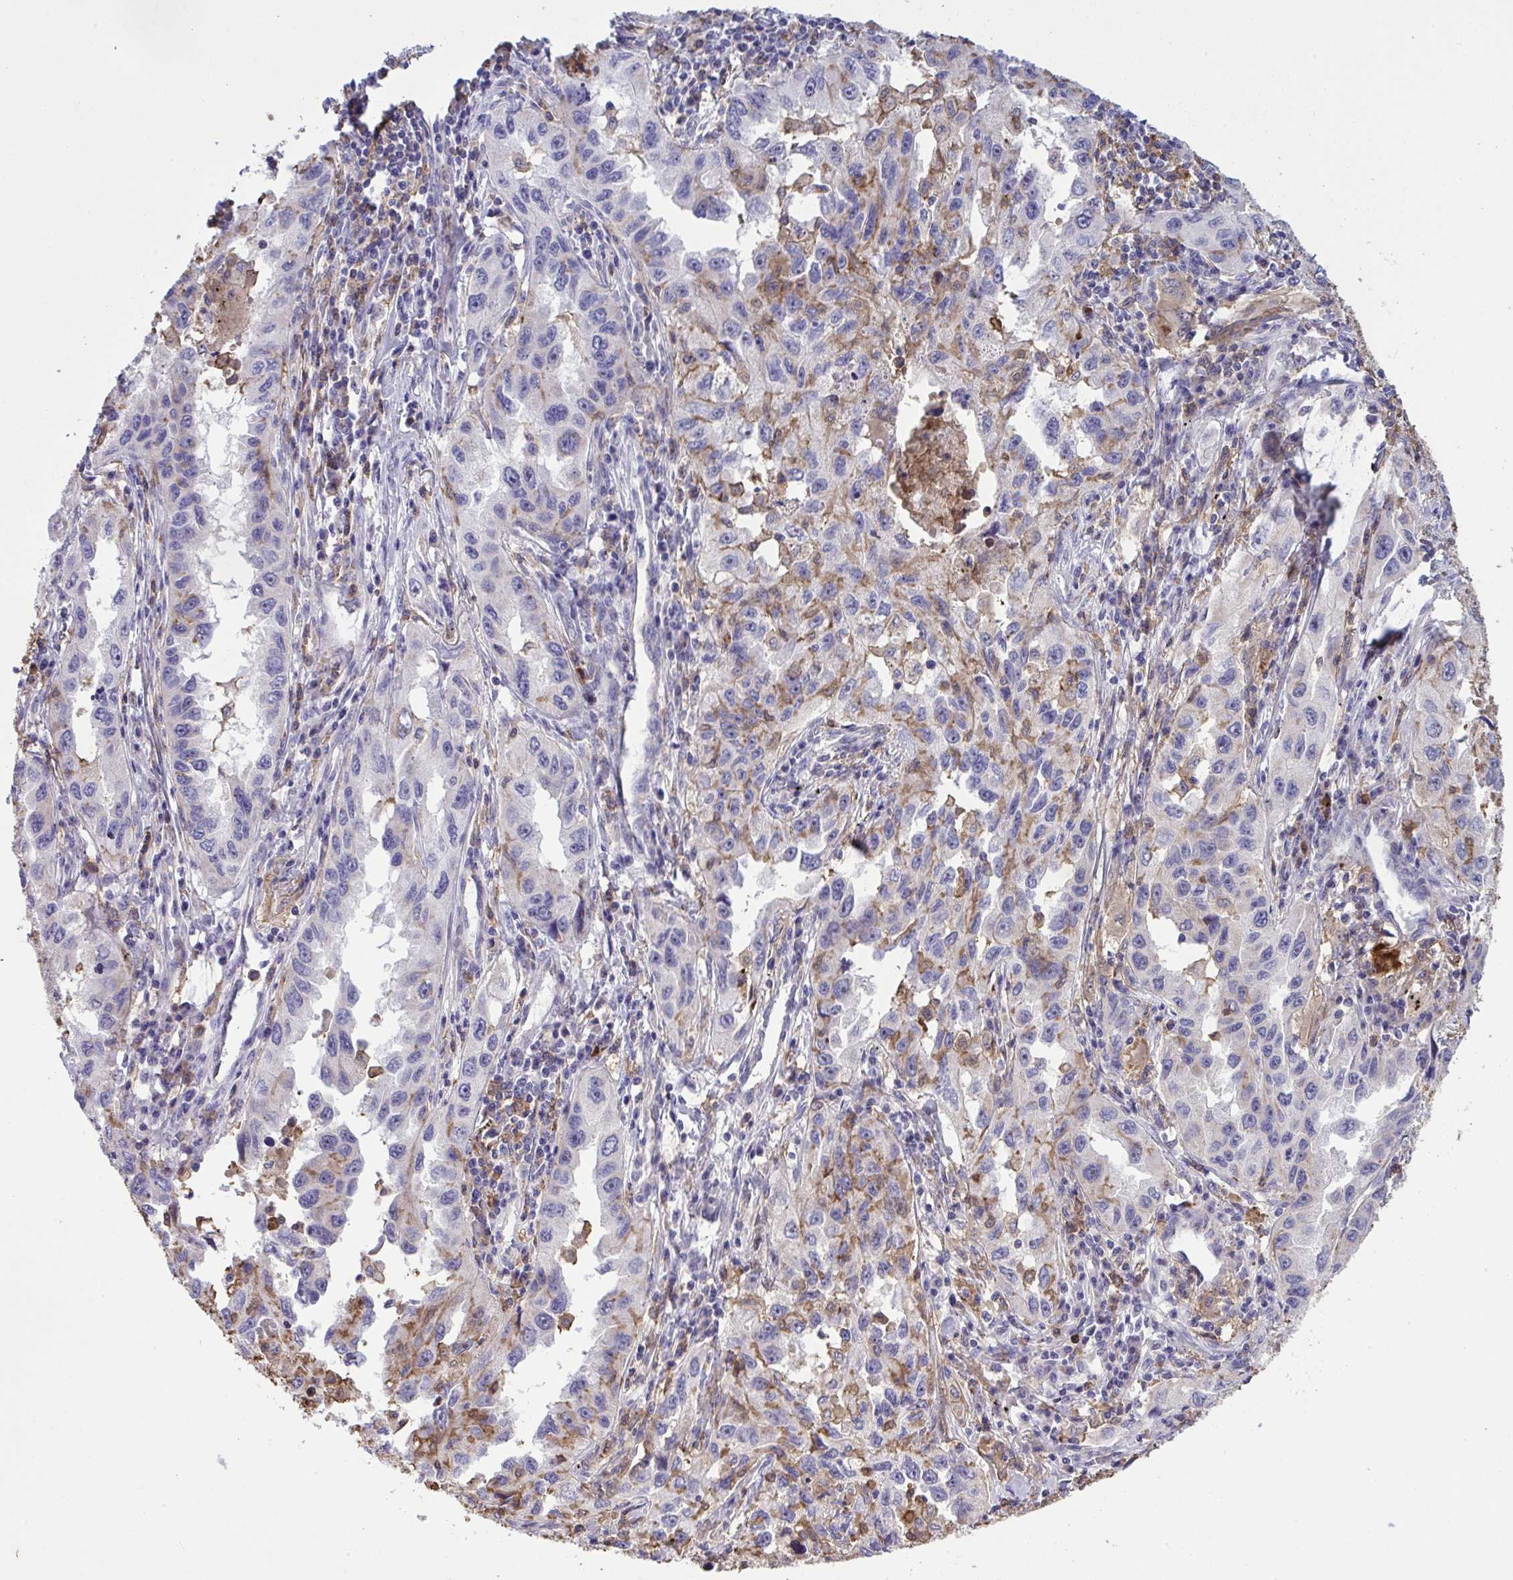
{"staining": {"intensity": "negative", "quantity": "none", "location": "none"}, "tissue": "lung cancer", "cell_type": "Tumor cells", "image_type": "cancer", "snomed": [{"axis": "morphology", "description": "Adenocarcinoma, NOS"}, {"axis": "topography", "description": "Lung"}], "caption": "Immunohistochemistry of human adenocarcinoma (lung) reveals no positivity in tumor cells. (DAB (3,3'-diaminobenzidine) immunohistochemistry, high magnification).", "gene": "CD101", "patient": {"sex": "female", "age": 73}}